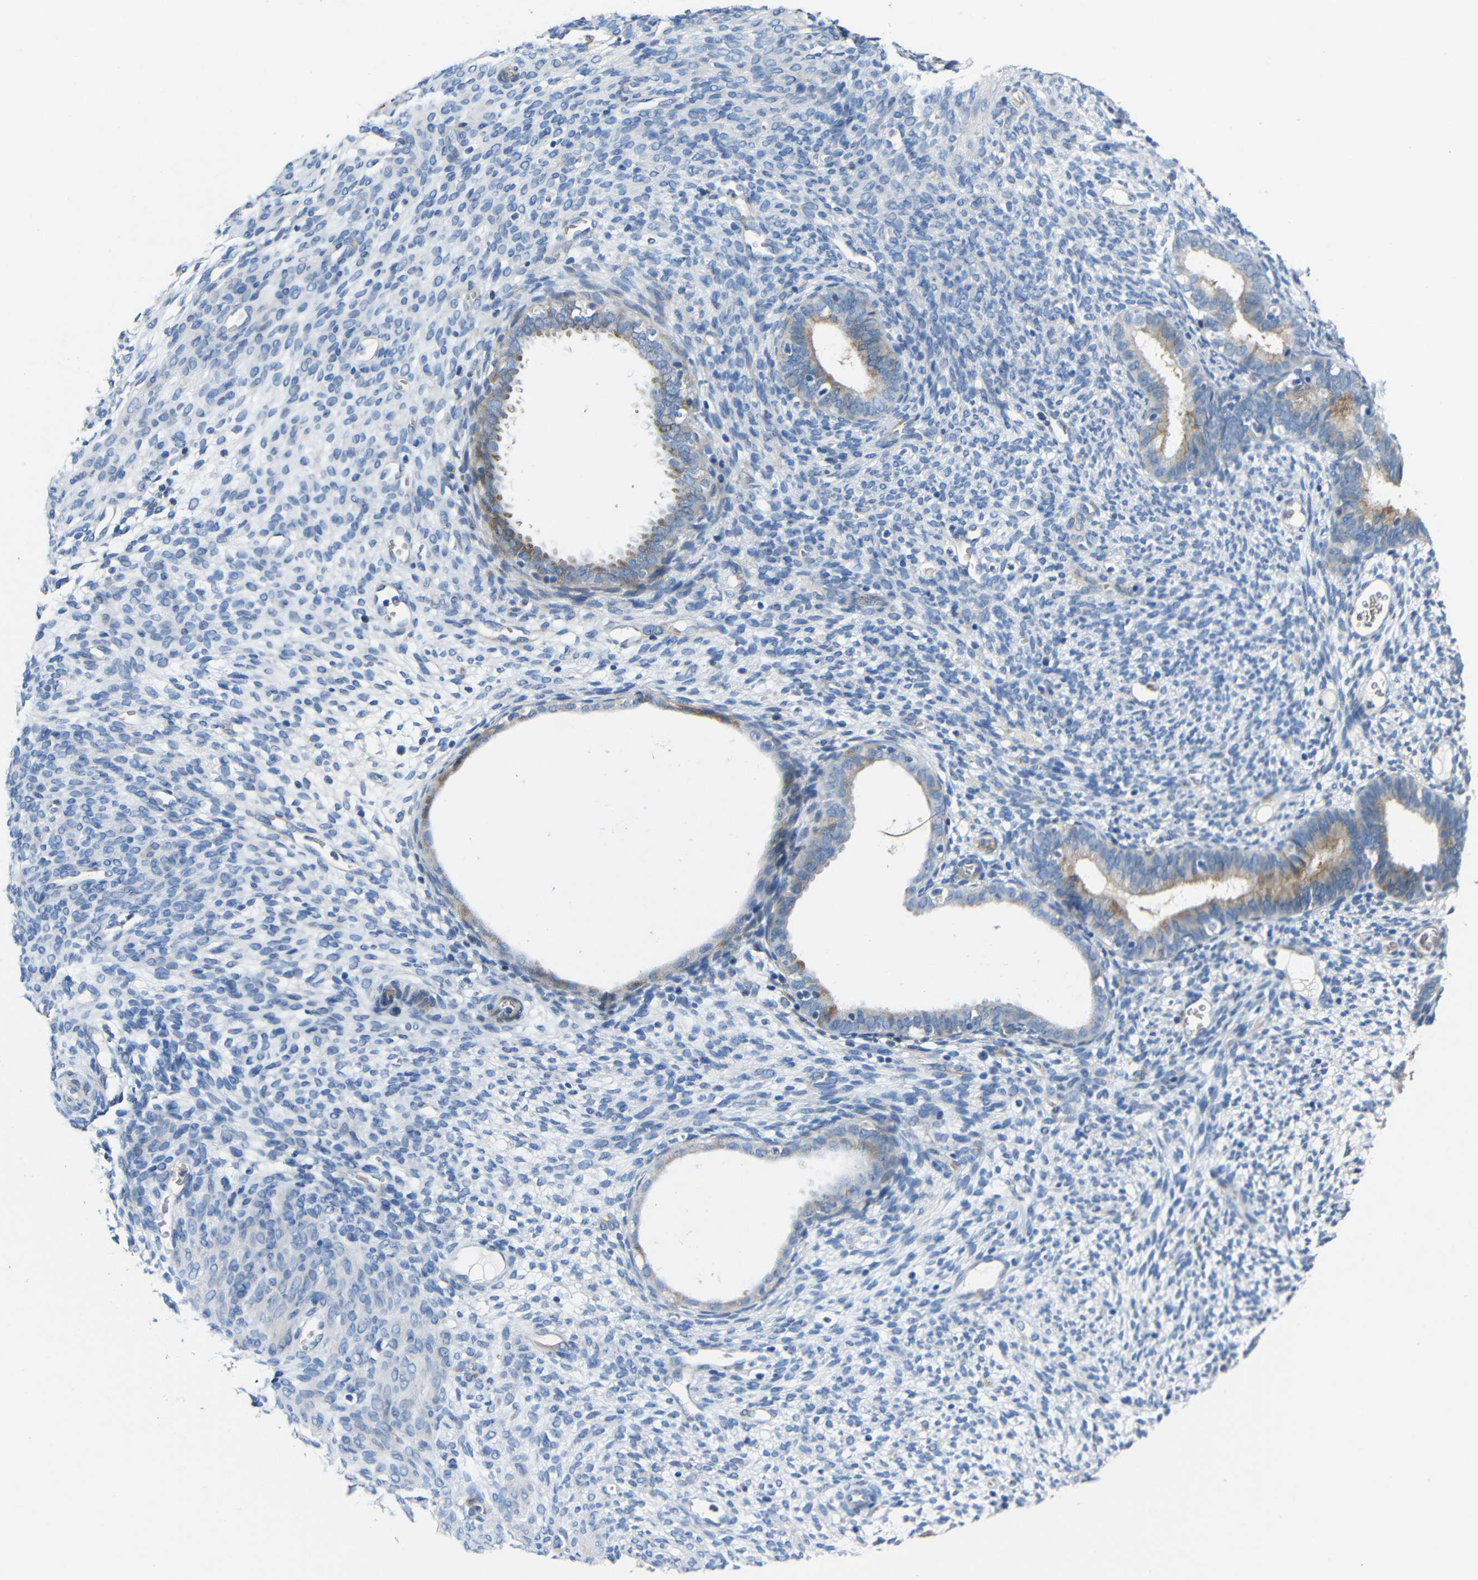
{"staining": {"intensity": "negative", "quantity": "none", "location": "none"}, "tissue": "endometrium", "cell_type": "Cells in endometrial stroma", "image_type": "normal", "snomed": [{"axis": "morphology", "description": "Normal tissue, NOS"}, {"axis": "morphology", "description": "Atrophy, NOS"}, {"axis": "topography", "description": "Uterus"}, {"axis": "topography", "description": "Endometrium"}], "caption": "Immunohistochemistry photomicrograph of normal endometrium: endometrium stained with DAB (3,3'-diaminobenzidine) exhibits no significant protein expression in cells in endometrial stroma.", "gene": "ACKR2", "patient": {"sex": "female", "age": 68}}